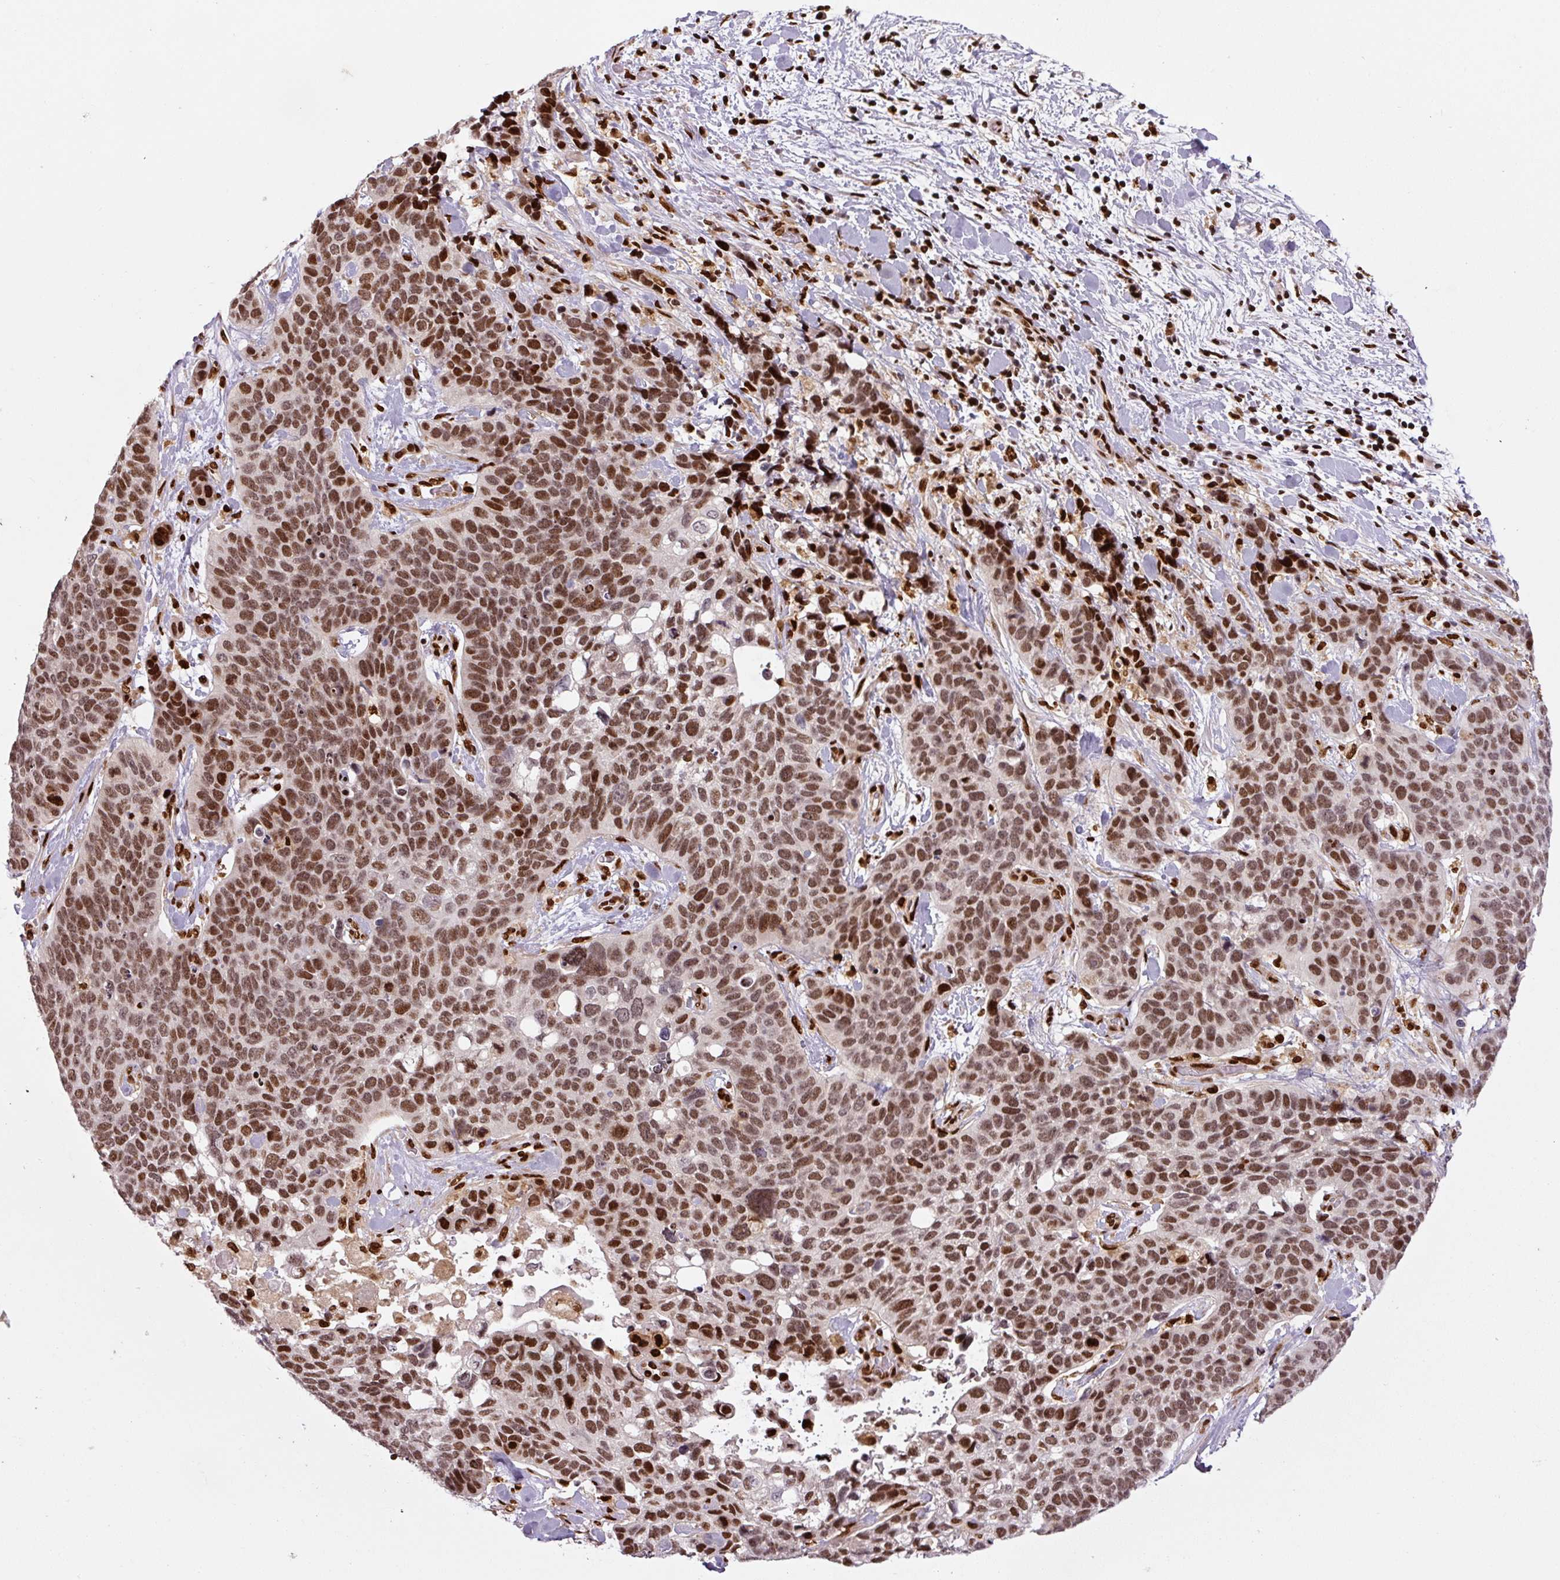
{"staining": {"intensity": "moderate", "quantity": ">75%", "location": "nuclear"}, "tissue": "lung cancer", "cell_type": "Tumor cells", "image_type": "cancer", "snomed": [{"axis": "morphology", "description": "Squamous cell carcinoma, NOS"}, {"axis": "topography", "description": "Lung"}], "caption": "Lung cancer (squamous cell carcinoma) was stained to show a protein in brown. There is medium levels of moderate nuclear positivity in approximately >75% of tumor cells. Immunohistochemistry stains the protein in brown and the nuclei are stained blue.", "gene": "PYDC2", "patient": {"sex": "male", "age": 62}}